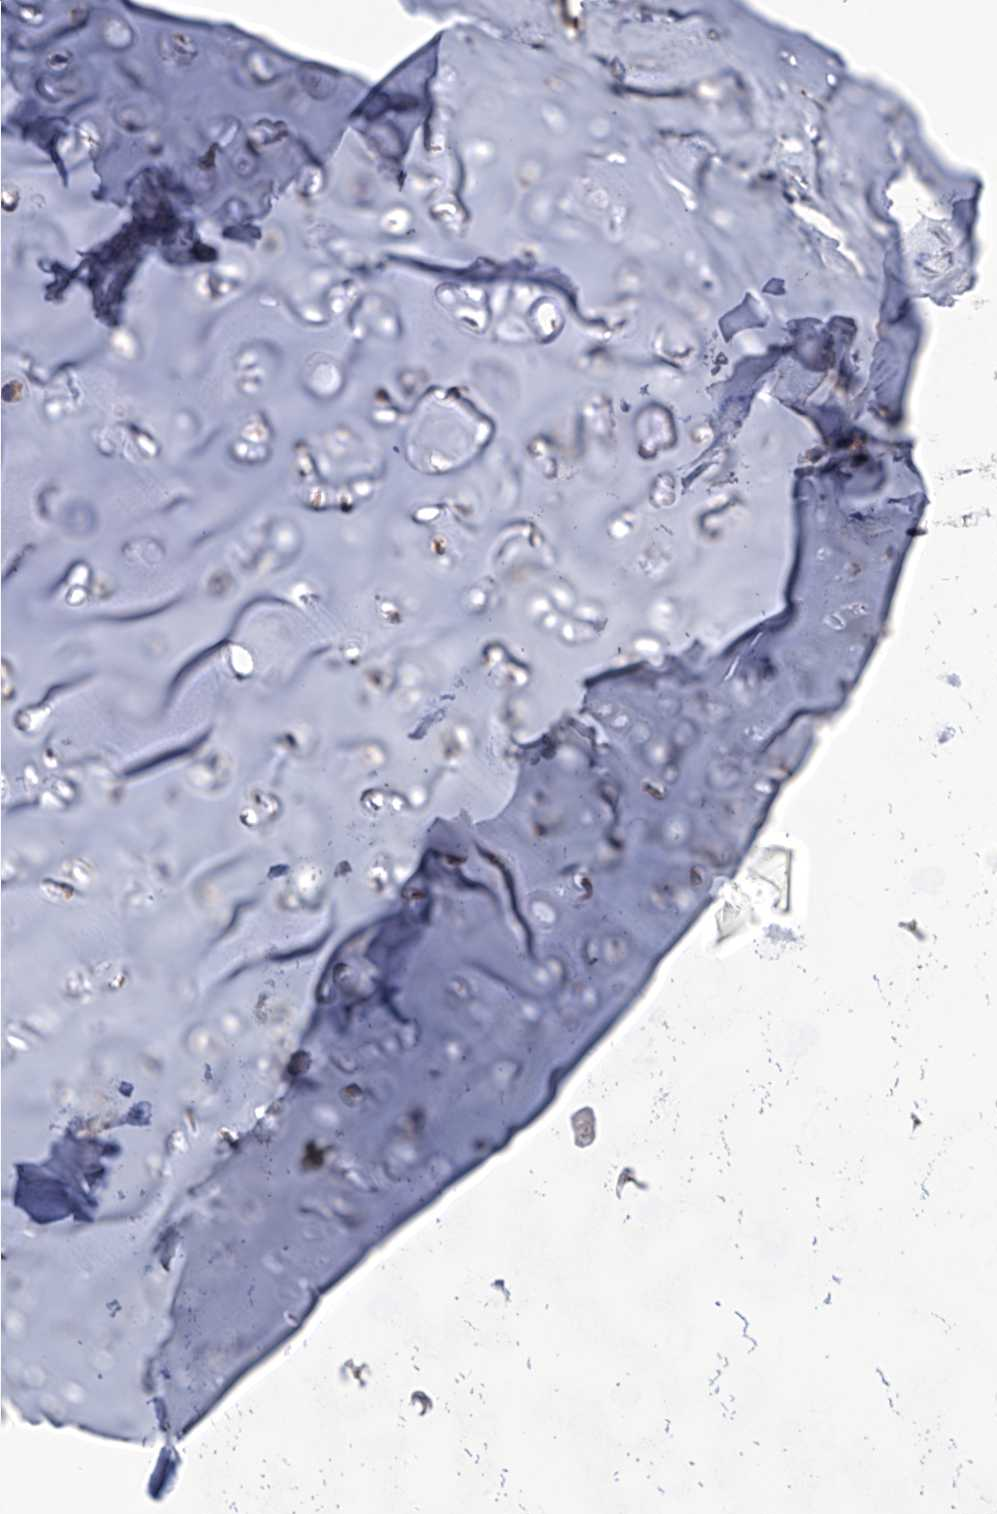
{"staining": {"intensity": "negative", "quantity": "none", "location": "none"}, "tissue": "adipose tissue", "cell_type": "Adipocytes", "image_type": "normal", "snomed": [{"axis": "morphology", "description": "Normal tissue, NOS"}, {"axis": "morphology", "description": "Basal cell carcinoma"}, {"axis": "topography", "description": "Cartilage tissue"}, {"axis": "topography", "description": "Nasopharynx"}, {"axis": "topography", "description": "Oral tissue"}], "caption": "Immunohistochemistry histopathology image of normal adipose tissue: adipose tissue stained with DAB (3,3'-diaminobenzidine) displays no significant protein expression in adipocytes.", "gene": "TJAP1", "patient": {"sex": "female", "age": 77}}